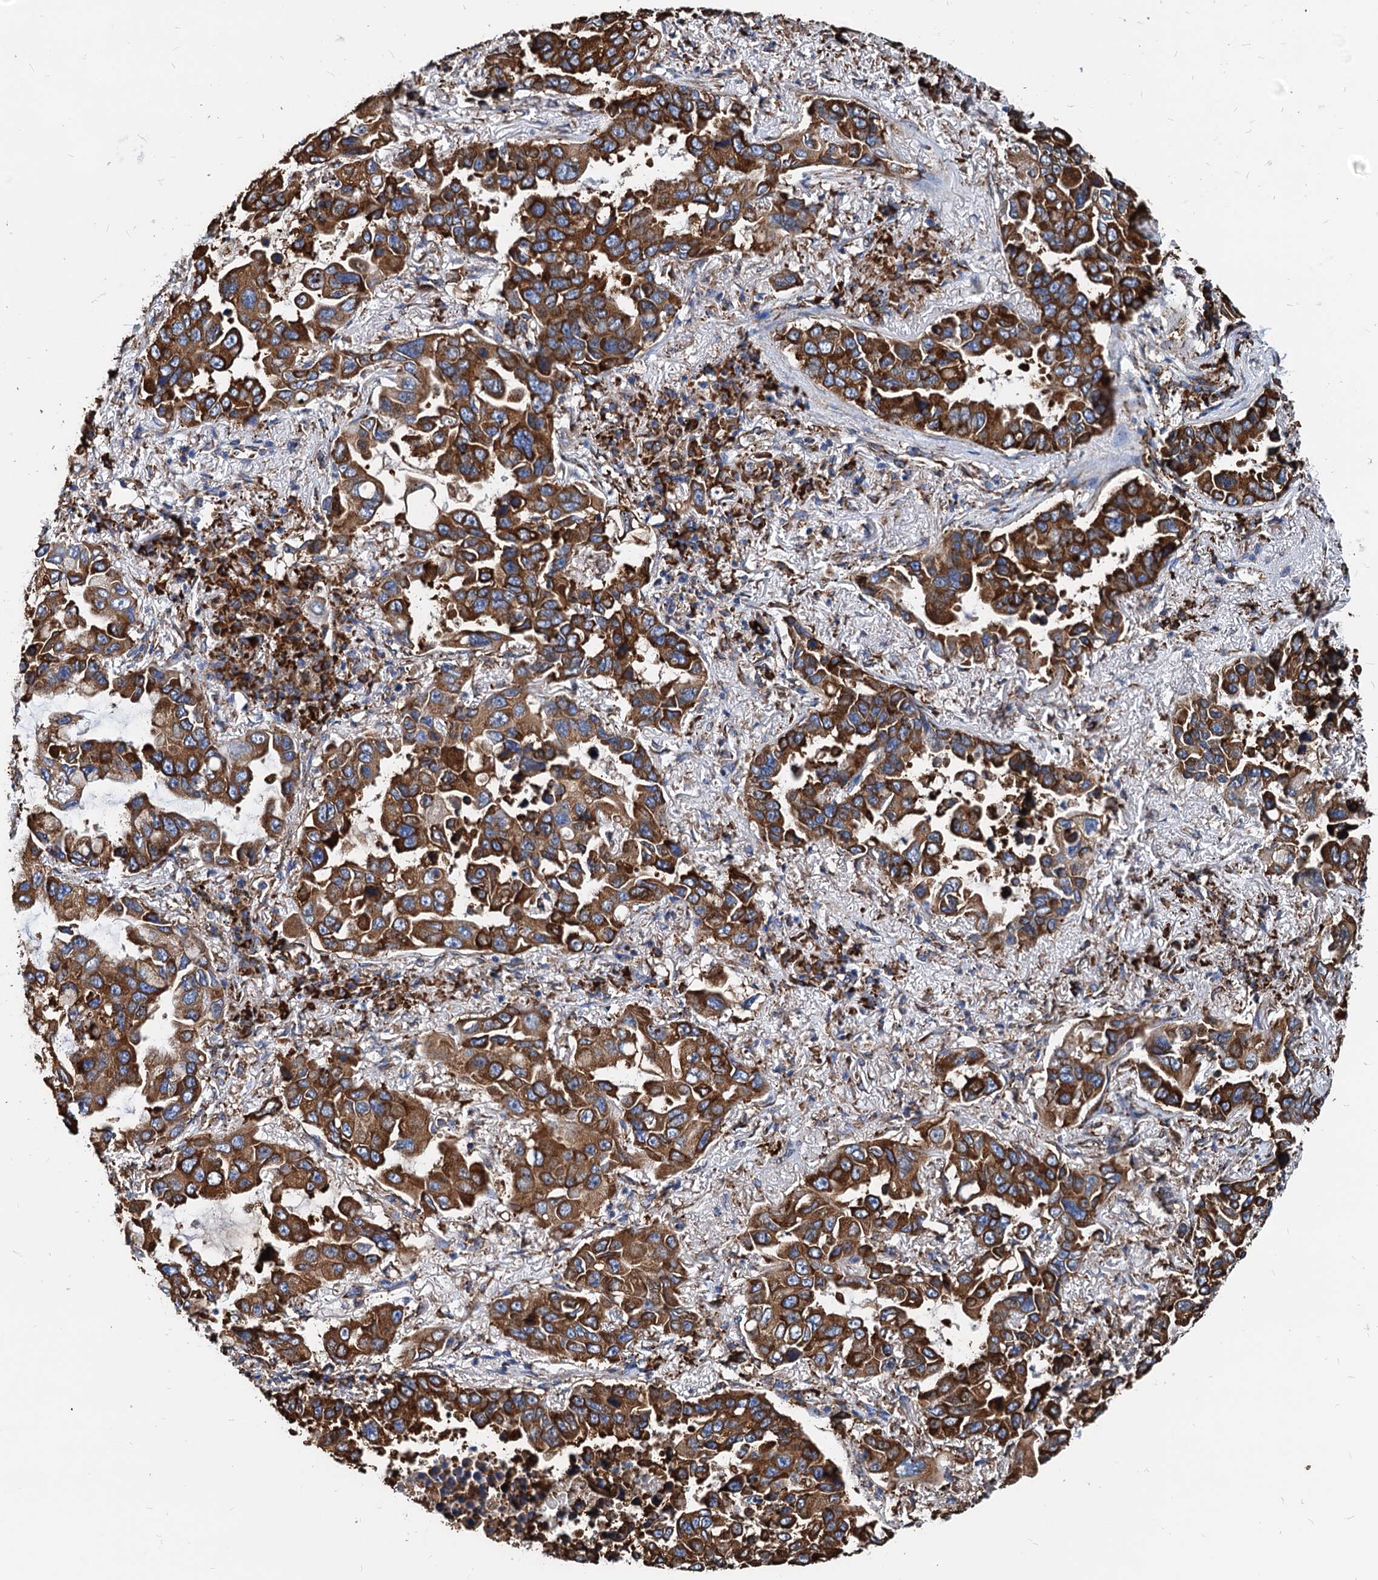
{"staining": {"intensity": "strong", "quantity": ">75%", "location": "cytoplasmic/membranous"}, "tissue": "lung cancer", "cell_type": "Tumor cells", "image_type": "cancer", "snomed": [{"axis": "morphology", "description": "Adenocarcinoma, NOS"}, {"axis": "topography", "description": "Lung"}], "caption": "DAB (3,3'-diaminobenzidine) immunohistochemical staining of lung adenocarcinoma shows strong cytoplasmic/membranous protein expression in about >75% of tumor cells.", "gene": "HSPA5", "patient": {"sex": "male", "age": 64}}